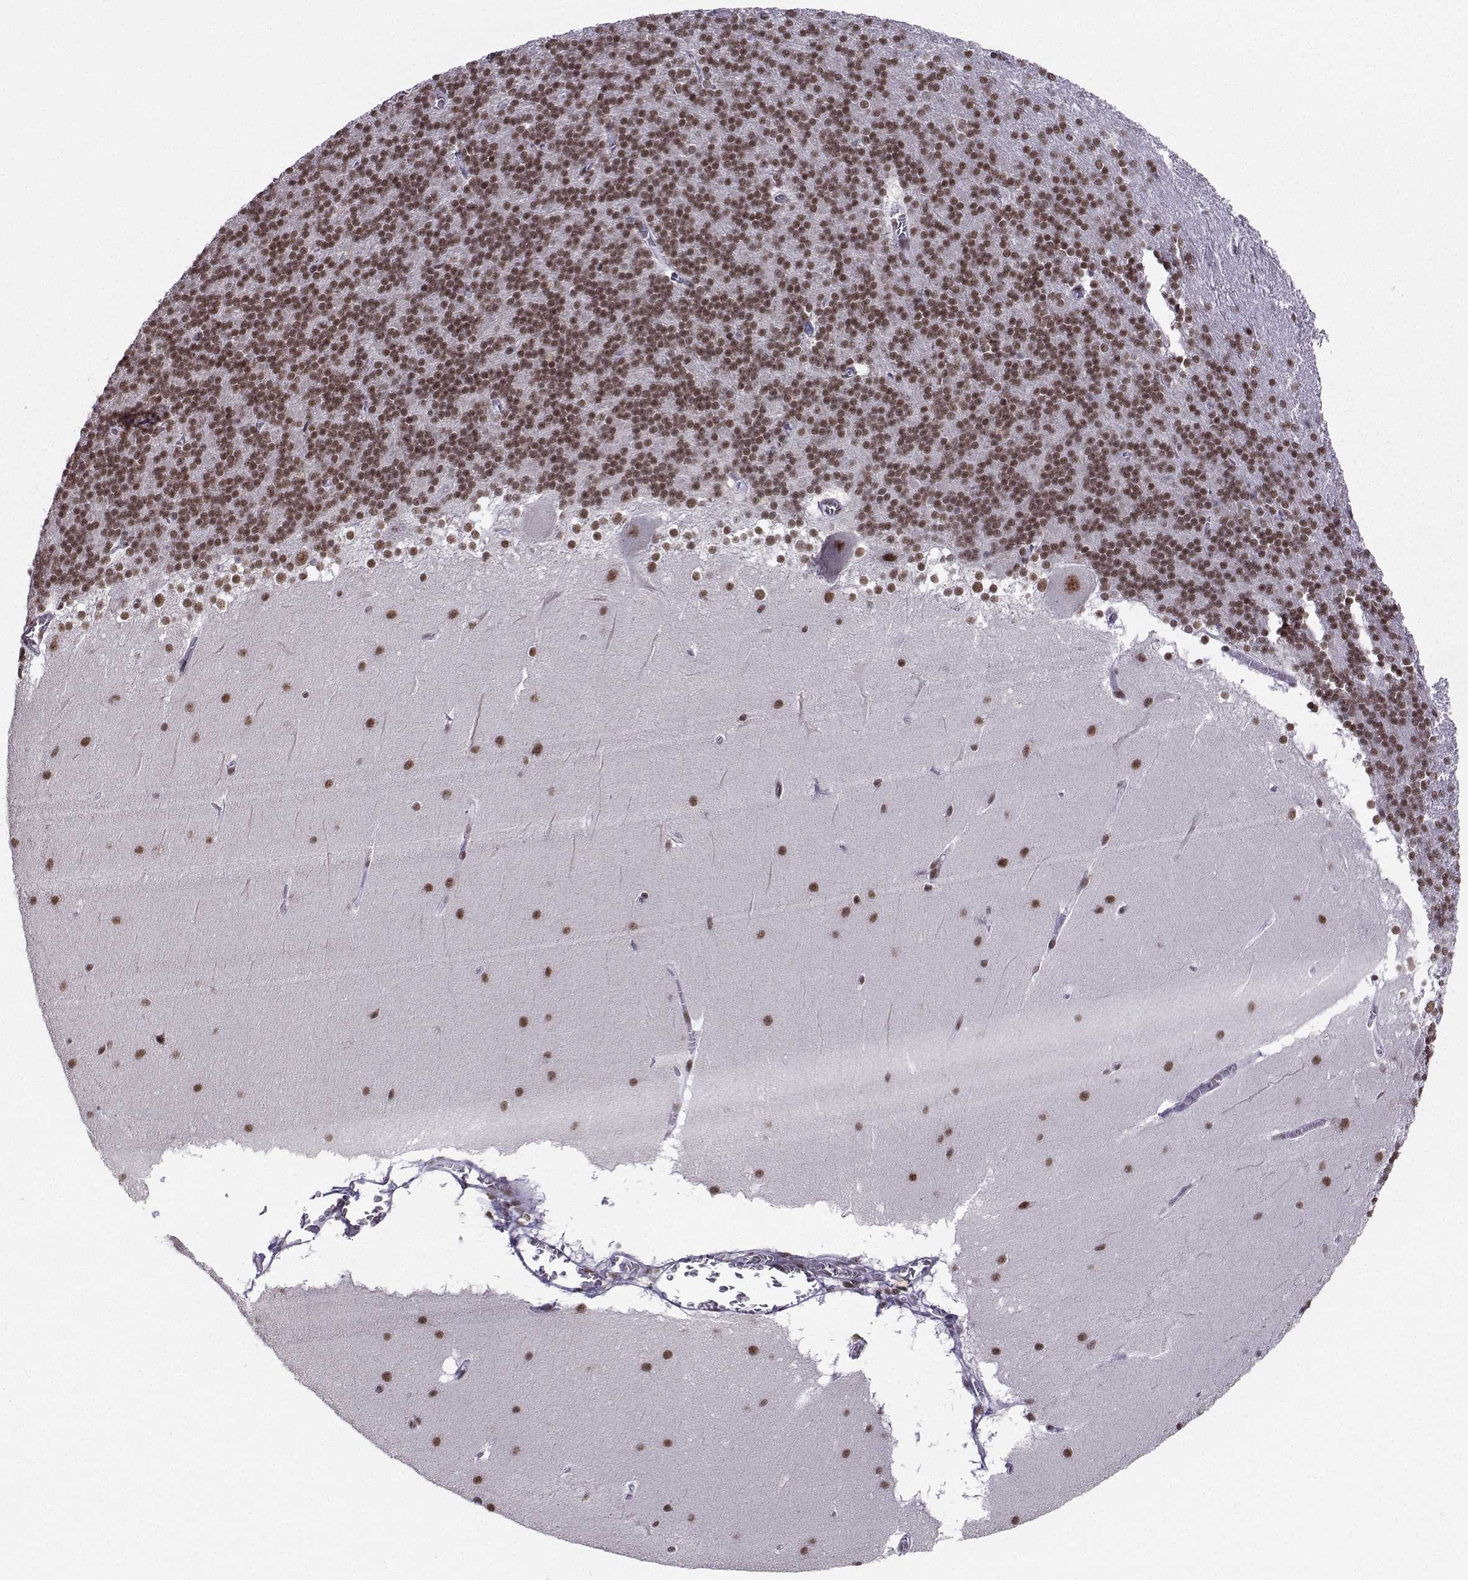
{"staining": {"intensity": "moderate", "quantity": ">75%", "location": "nuclear"}, "tissue": "cerebellum", "cell_type": "Cells in granular layer", "image_type": "normal", "snomed": [{"axis": "morphology", "description": "Normal tissue, NOS"}, {"axis": "topography", "description": "Cerebellum"}], "caption": "The image displays staining of unremarkable cerebellum, revealing moderate nuclear protein staining (brown color) within cells in granular layer. (DAB (3,3'-diaminobenzidine) IHC with brightfield microscopy, high magnification).", "gene": "SNRPB2", "patient": {"sex": "female", "age": 19}}